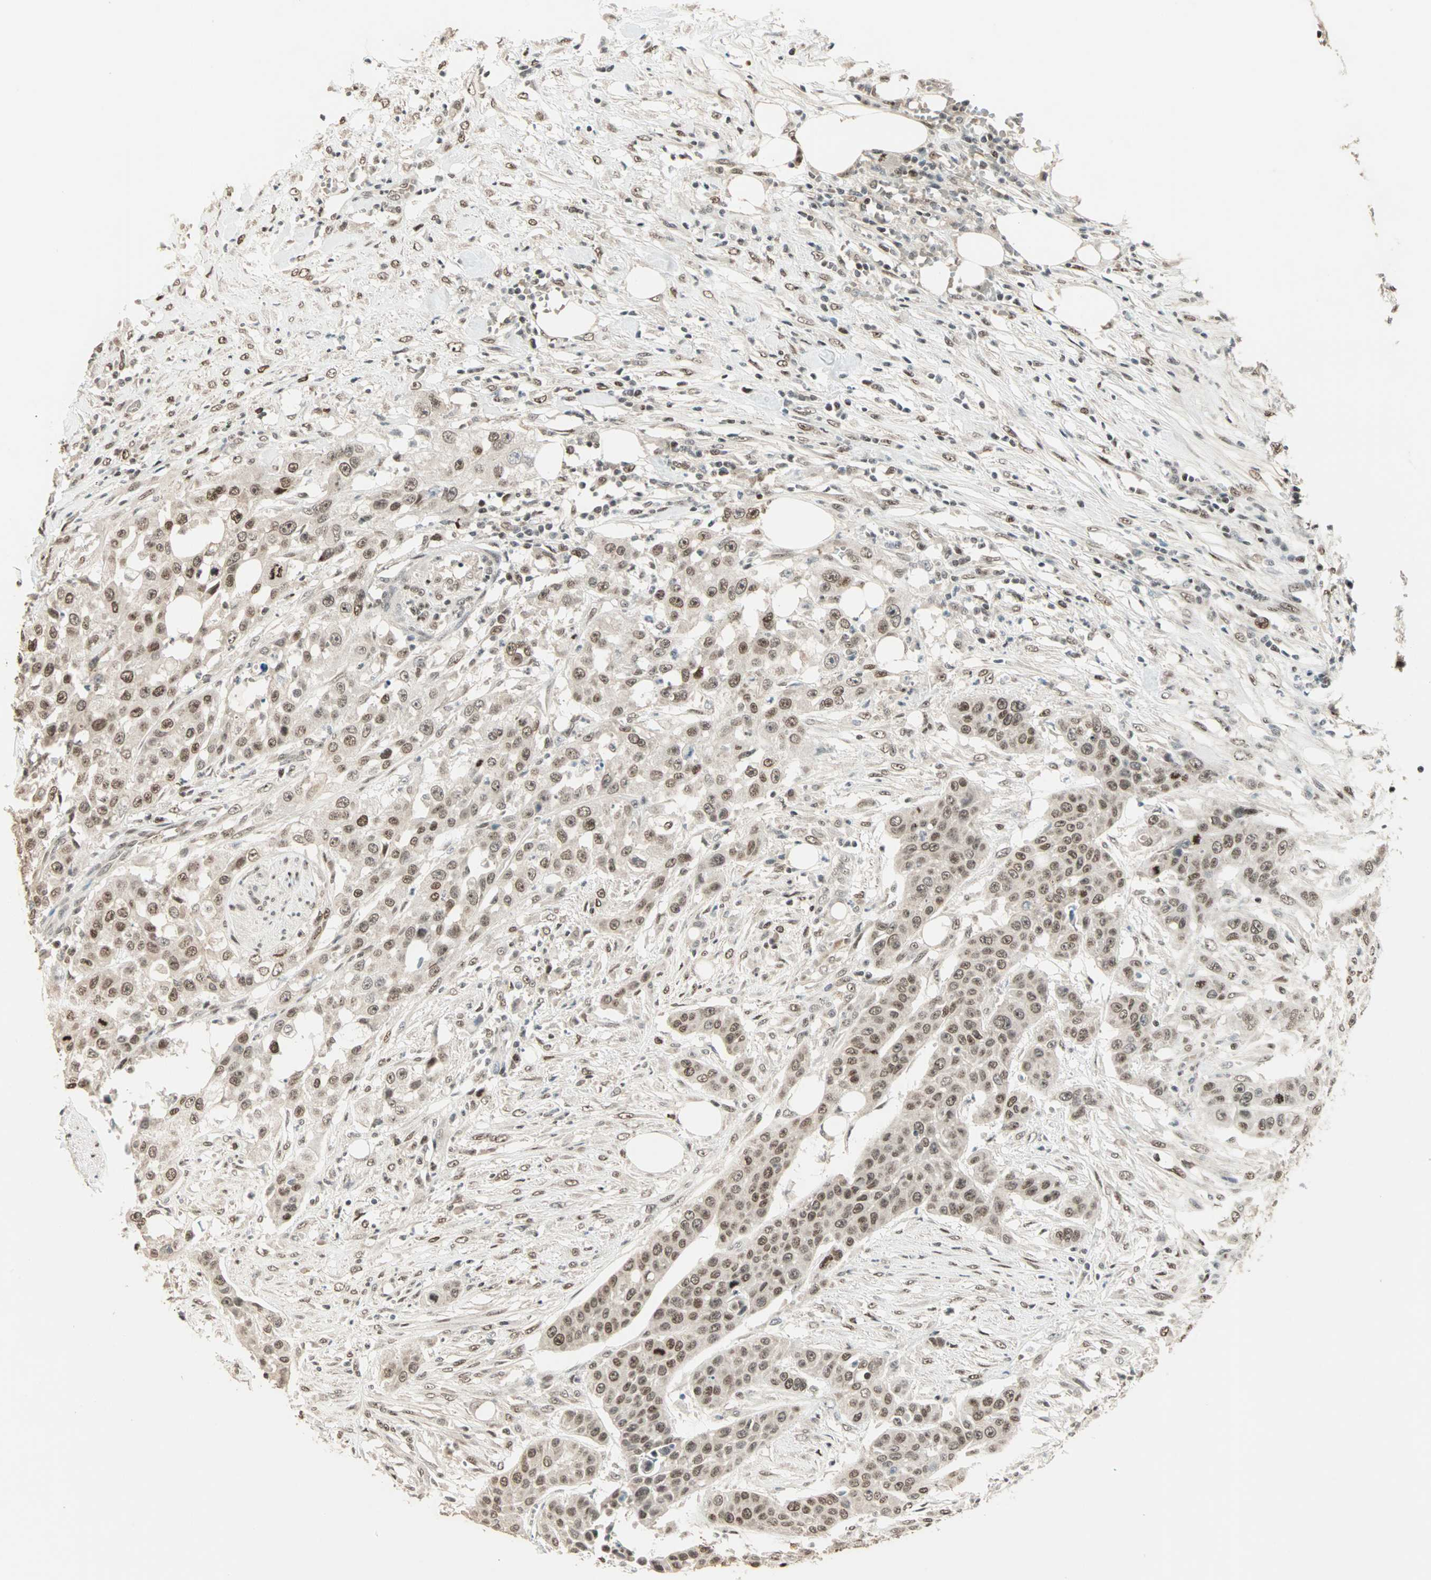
{"staining": {"intensity": "moderate", "quantity": ">75%", "location": "nuclear"}, "tissue": "urothelial cancer", "cell_type": "Tumor cells", "image_type": "cancer", "snomed": [{"axis": "morphology", "description": "Urothelial carcinoma, High grade"}, {"axis": "topography", "description": "Urinary bladder"}], "caption": "Immunohistochemical staining of human high-grade urothelial carcinoma reveals moderate nuclear protein staining in approximately >75% of tumor cells.", "gene": "MDC1", "patient": {"sex": "male", "age": 74}}